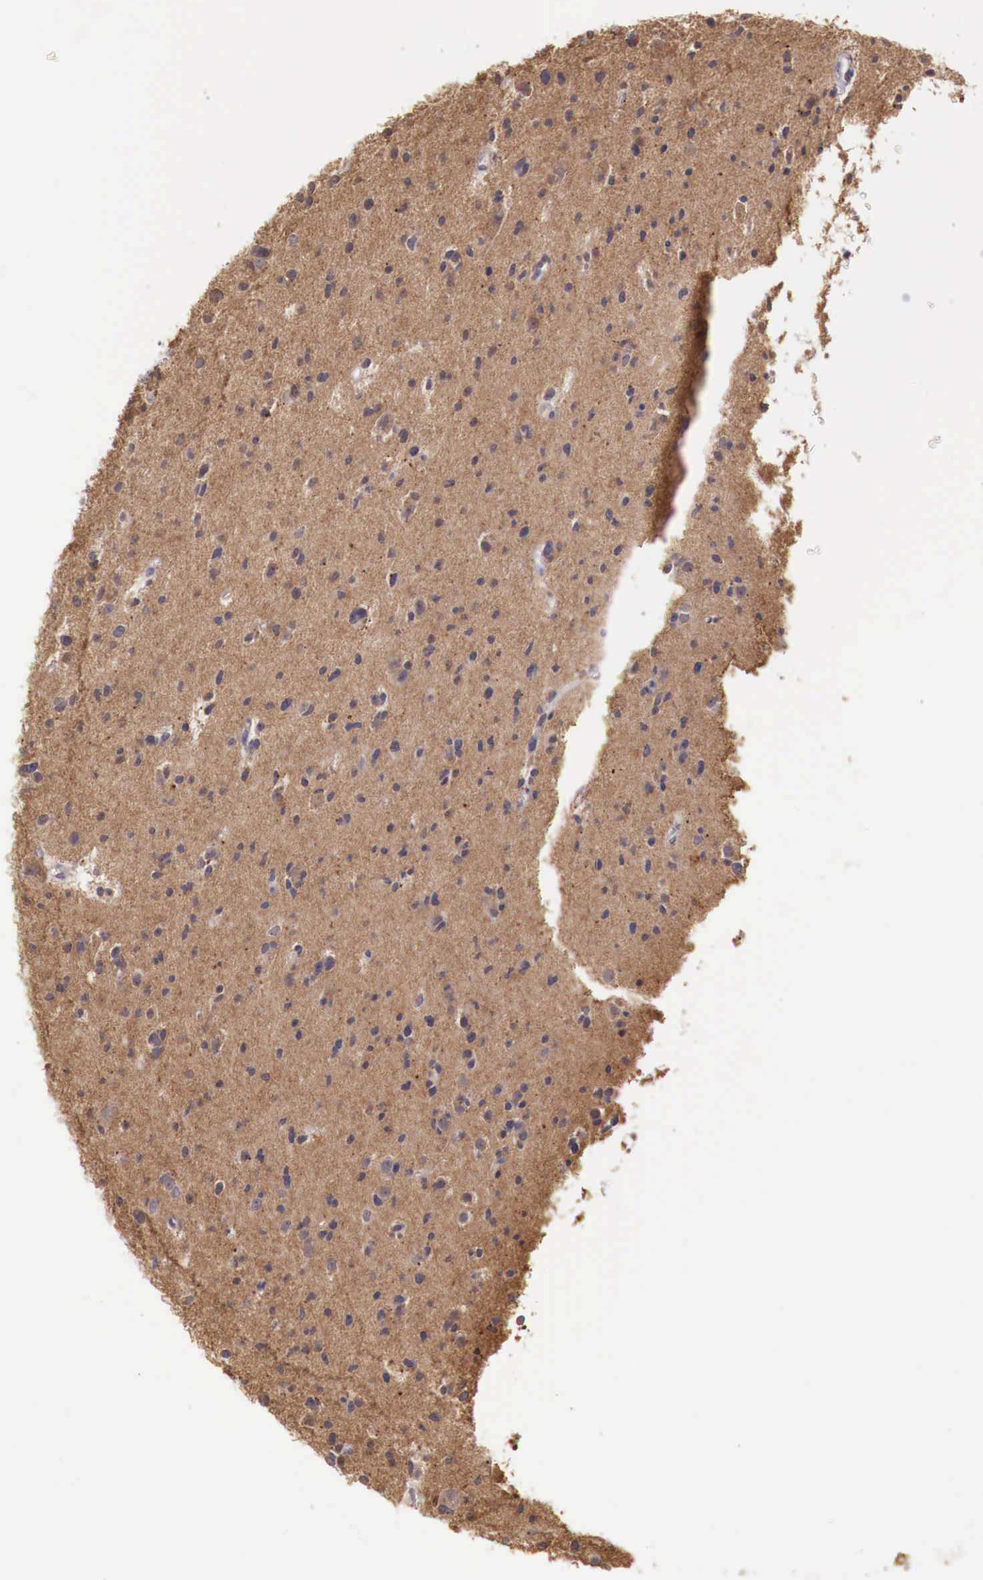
{"staining": {"intensity": "weak", "quantity": "25%-75%", "location": "cytoplasmic/membranous"}, "tissue": "glioma", "cell_type": "Tumor cells", "image_type": "cancer", "snomed": [{"axis": "morphology", "description": "Glioma, malignant, Low grade"}, {"axis": "topography", "description": "Brain"}], "caption": "Immunohistochemistry of human malignant glioma (low-grade) exhibits low levels of weak cytoplasmic/membranous staining in about 25%-75% of tumor cells.", "gene": "CHRDL1", "patient": {"sex": "female", "age": 46}}